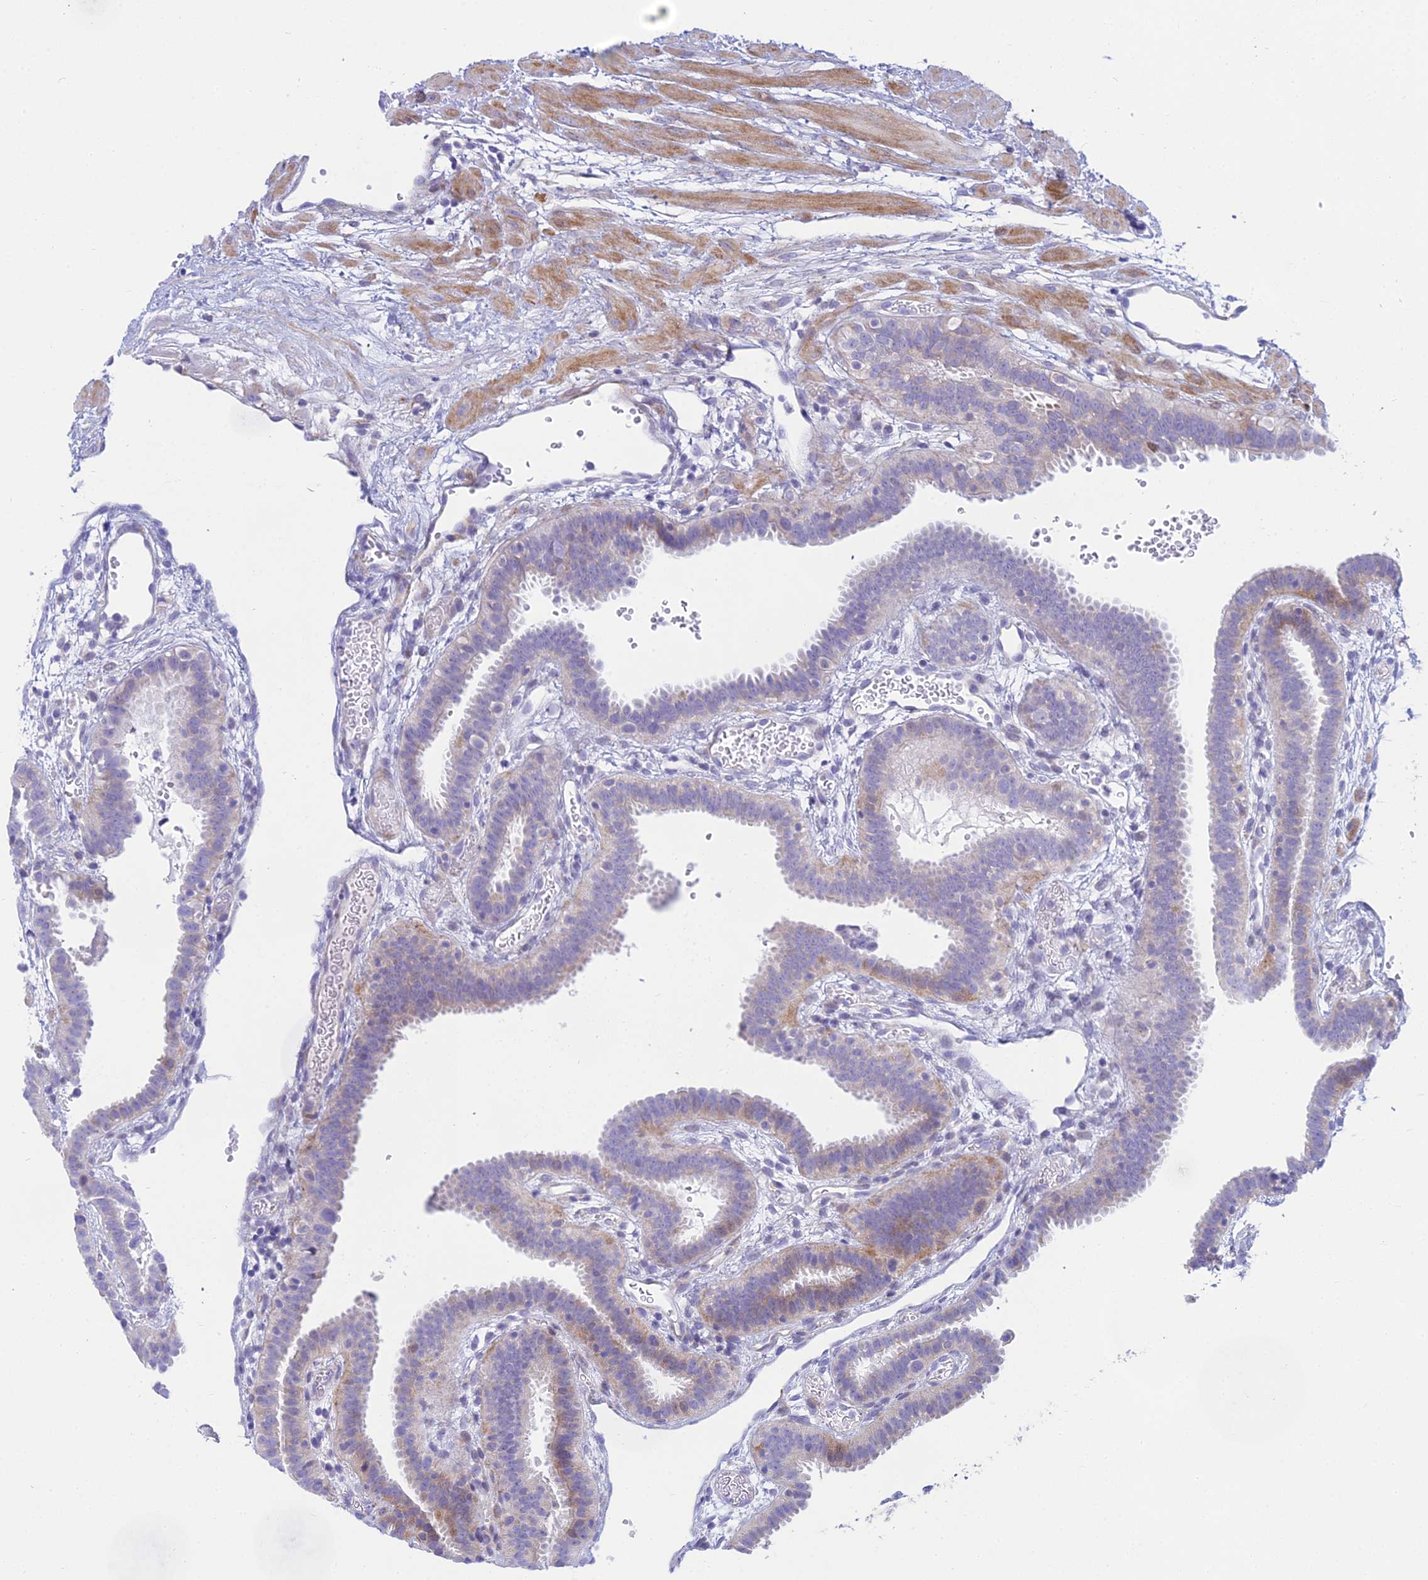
{"staining": {"intensity": "weak", "quantity": "<25%", "location": "cytoplasmic/membranous"}, "tissue": "fallopian tube", "cell_type": "Glandular cells", "image_type": "normal", "snomed": [{"axis": "morphology", "description": "Normal tissue, NOS"}, {"axis": "topography", "description": "Fallopian tube"}], "caption": "An immunohistochemistry (IHC) image of benign fallopian tube is shown. There is no staining in glandular cells of fallopian tube. (DAB (3,3'-diaminobenzidine) immunohistochemistry (IHC), high magnification).", "gene": "PRR13", "patient": {"sex": "female", "age": 37}}